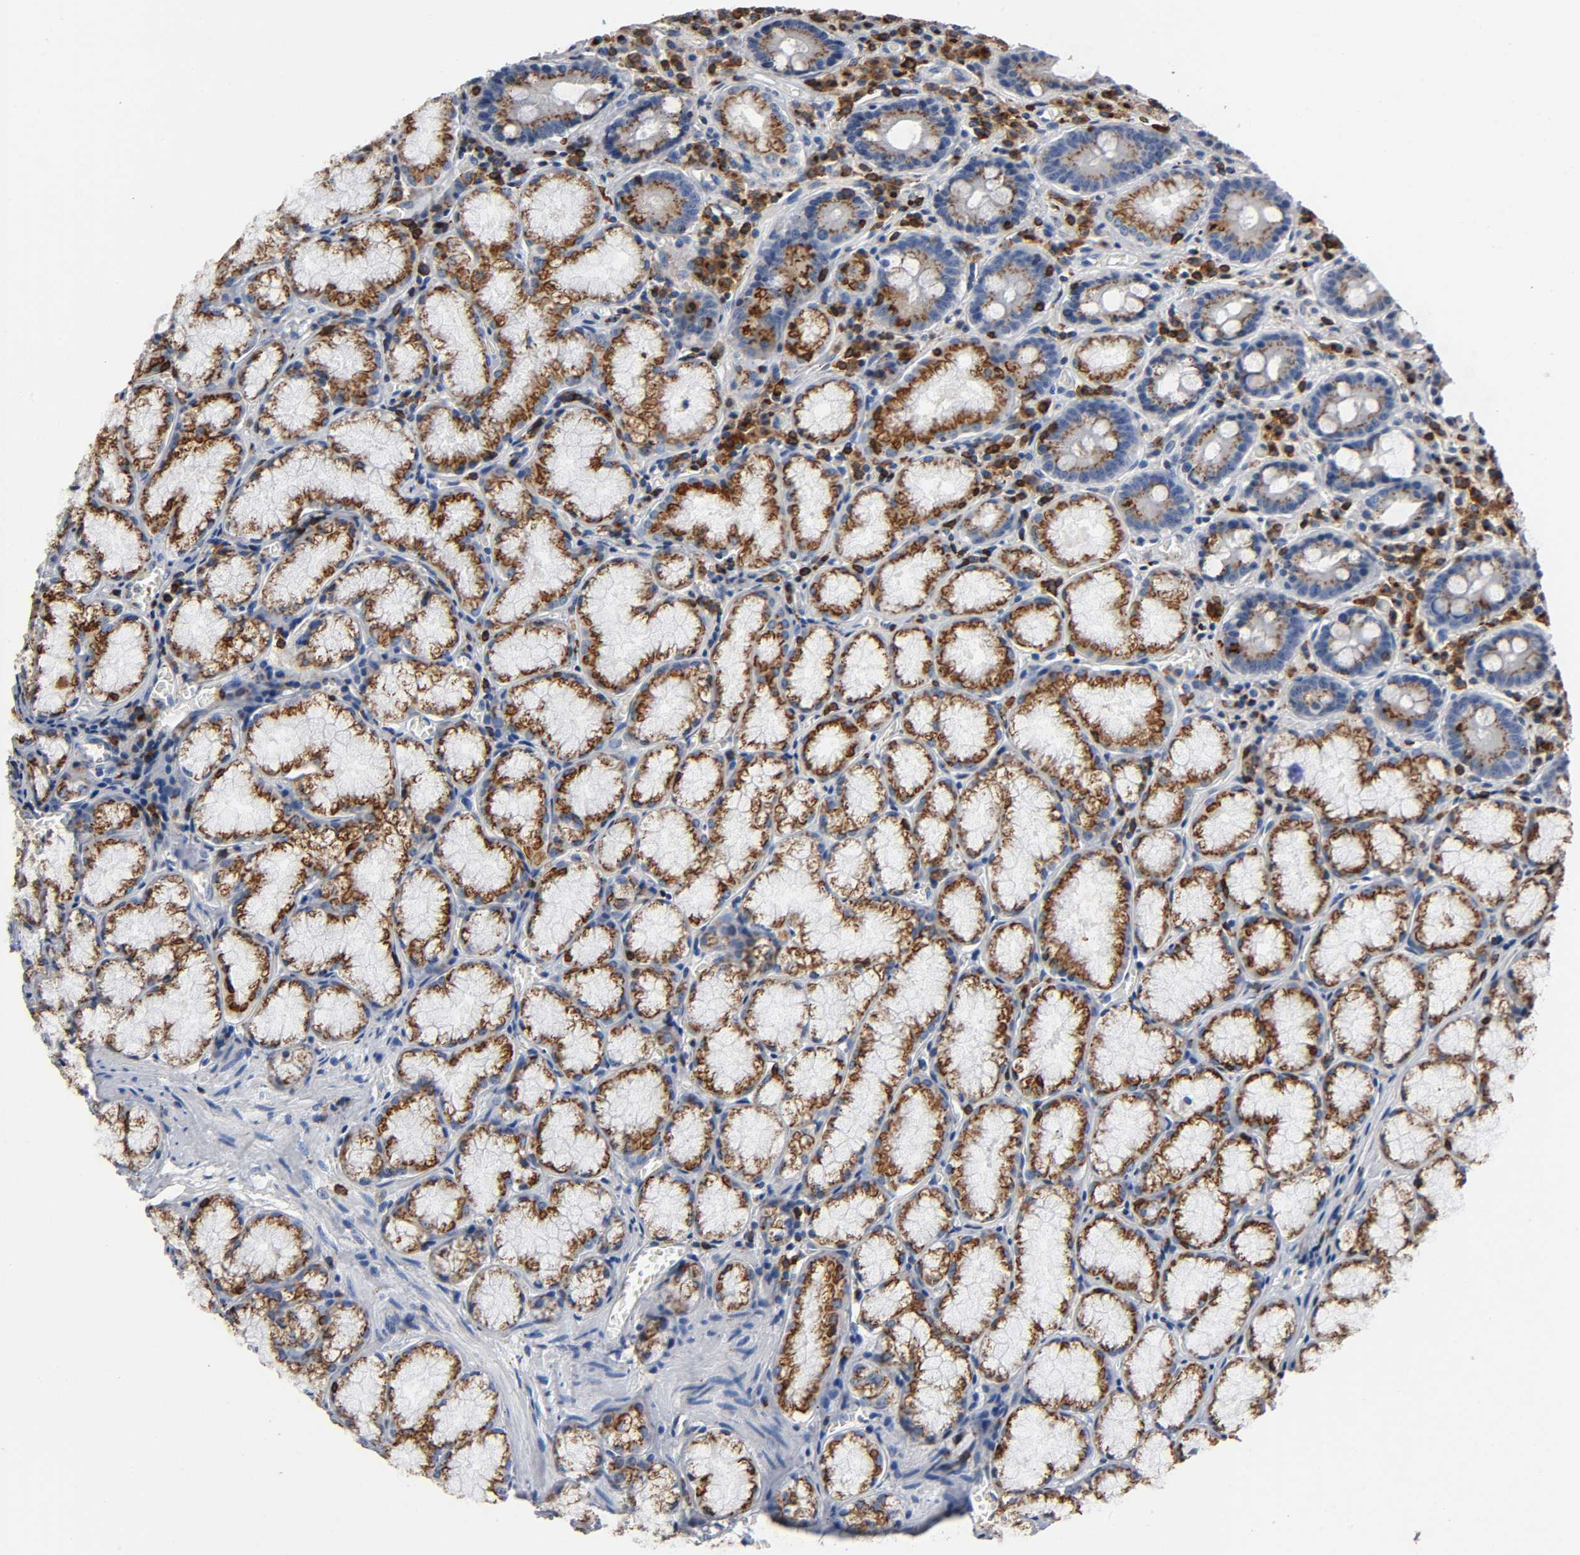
{"staining": {"intensity": "moderate", "quantity": ">75%", "location": "cytoplasmic/membranous"}, "tissue": "stomach", "cell_type": "Glandular cells", "image_type": "normal", "snomed": [{"axis": "morphology", "description": "Normal tissue, NOS"}, {"axis": "topography", "description": "Stomach, lower"}], "caption": "Brown immunohistochemical staining in normal stomach shows moderate cytoplasmic/membranous positivity in about >75% of glandular cells. The staining is performed using DAB (3,3'-diaminobenzidine) brown chromogen to label protein expression. The nuclei are counter-stained blue using hematoxylin.", "gene": "CAPN10", "patient": {"sex": "male", "age": 56}}